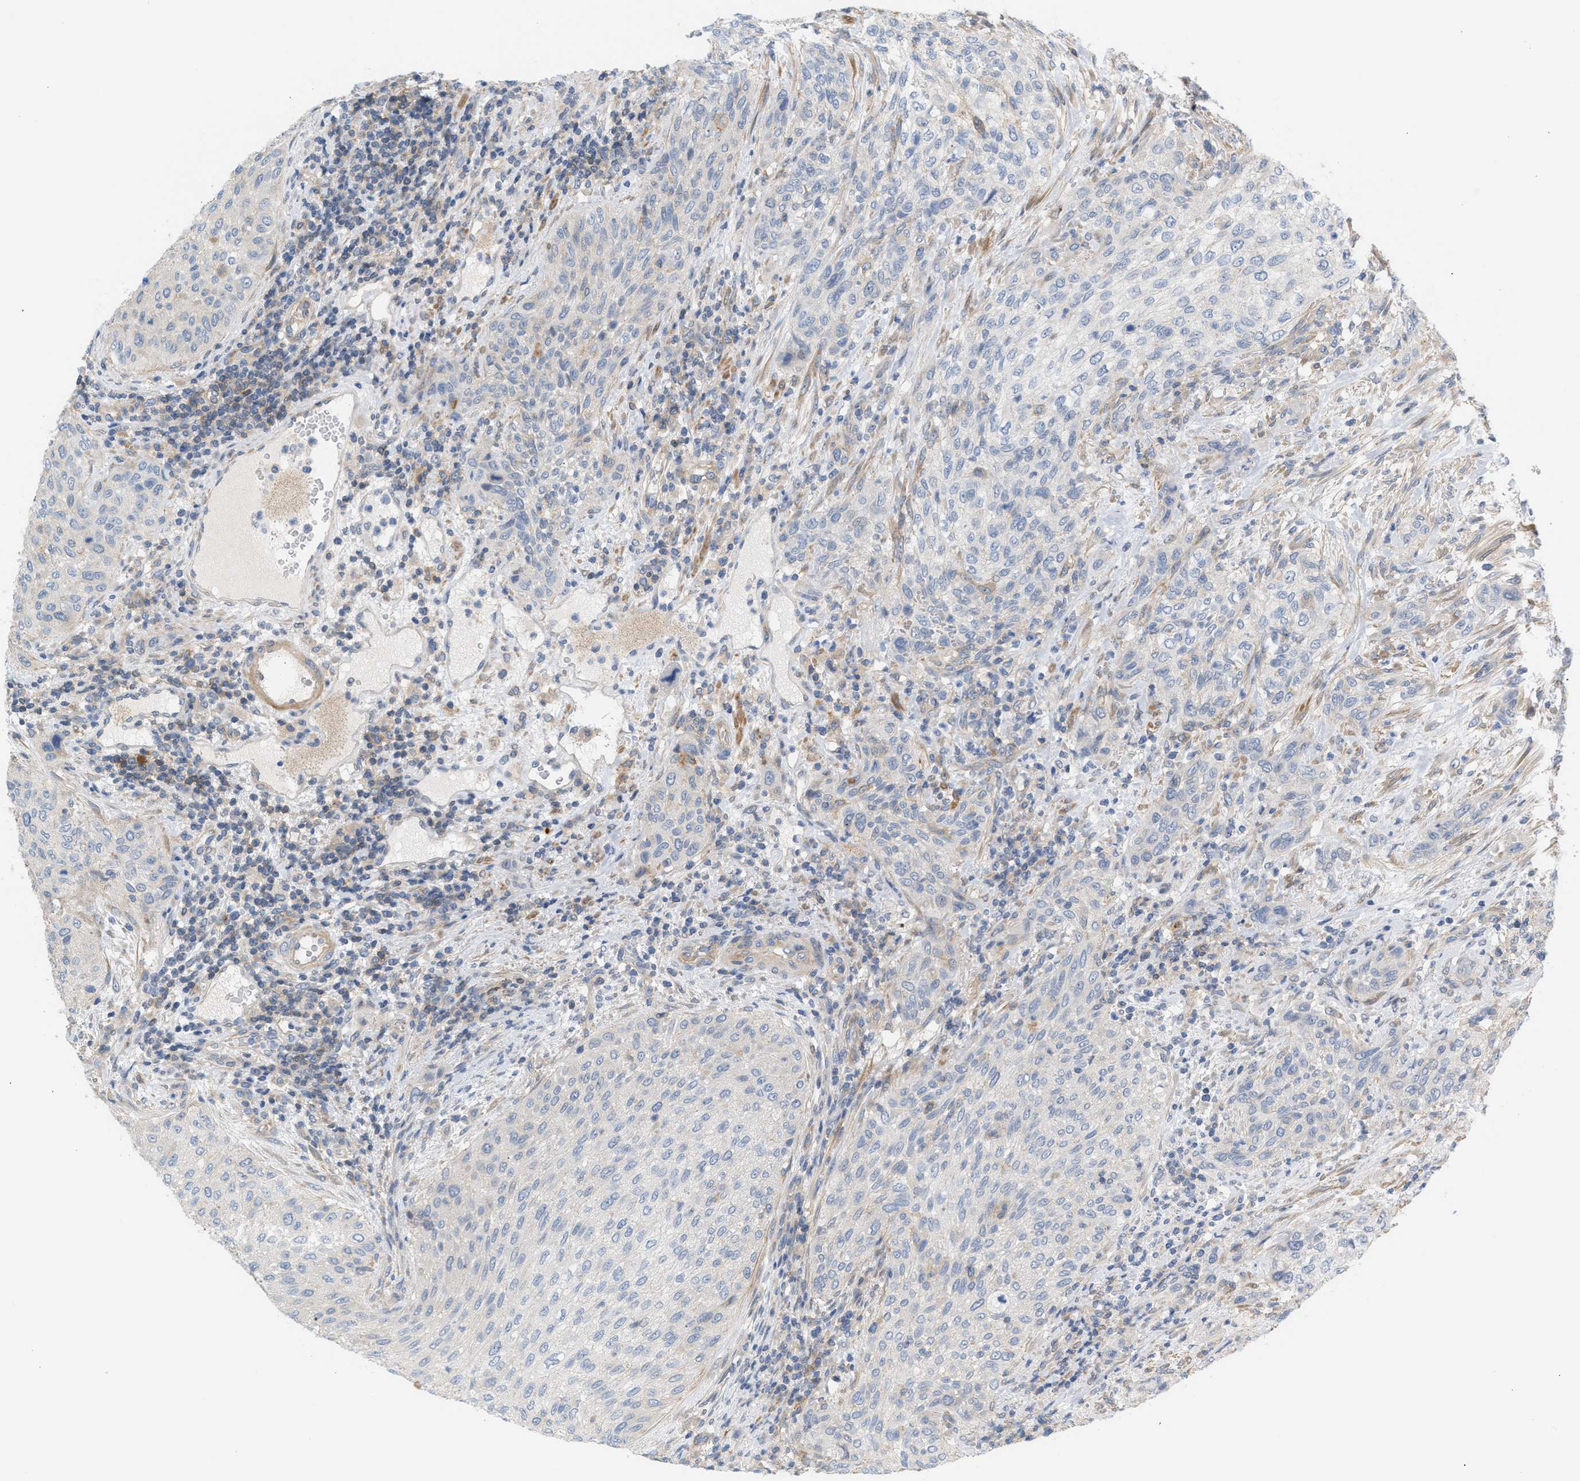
{"staining": {"intensity": "negative", "quantity": "none", "location": "none"}, "tissue": "urothelial cancer", "cell_type": "Tumor cells", "image_type": "cancer", "snomed": [{"axis": "morphology", "description": "Urothelial carcinoma, Low grade"}, {"axis": "morphology", "description": "Urothelial carcinoma, High grade"}, {"axis": "topography", "description": "Urinary bladder"}], "caption": "Human urothelial cancer stained for a protein using IHC demonstrates no staining in tumor cells.", "gene": "LRCH1", "patient": {"sex": "male", "age": 35}}